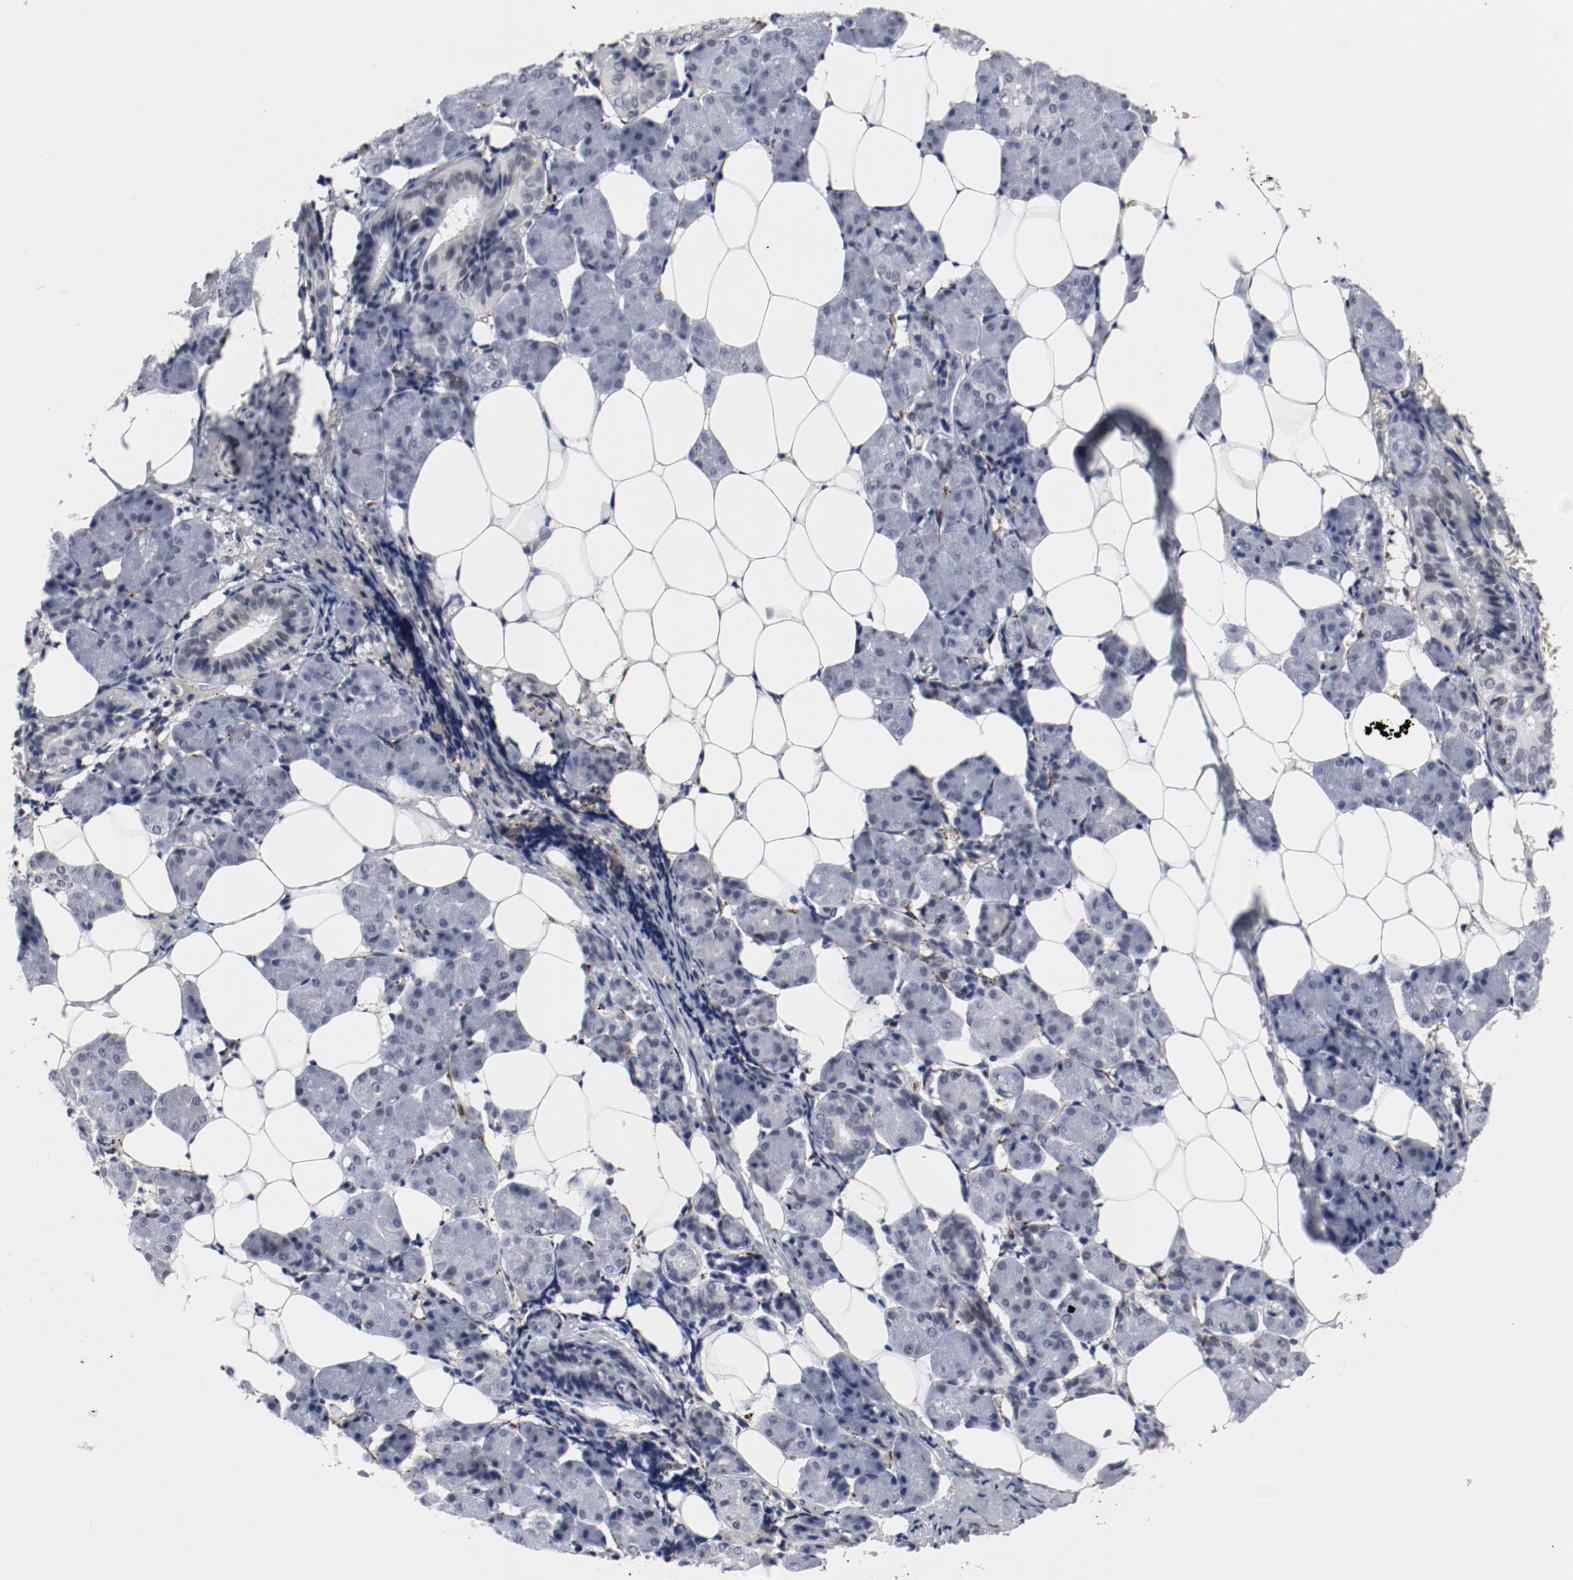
{"staining": {"intensity": "negative", "quantity": "none", "location": "none"}, "tissue": "salivary gland", "cell_type": "Glandular cells", "image_type": "normal", "snomed": [{"axis": "morphology", "description": "Normal tissue, NOS"}, {"axis": "morphology", "description": "Adenoma, NOS"}, {"axis": "topography", "description": "Salivary gland"}], "caption": "Human salivary gland stained for a protein using immunohistochemistry shows no staining in glandular cells.", "gene": "JUND", "patient": {"sex": "female", "age": 32}}